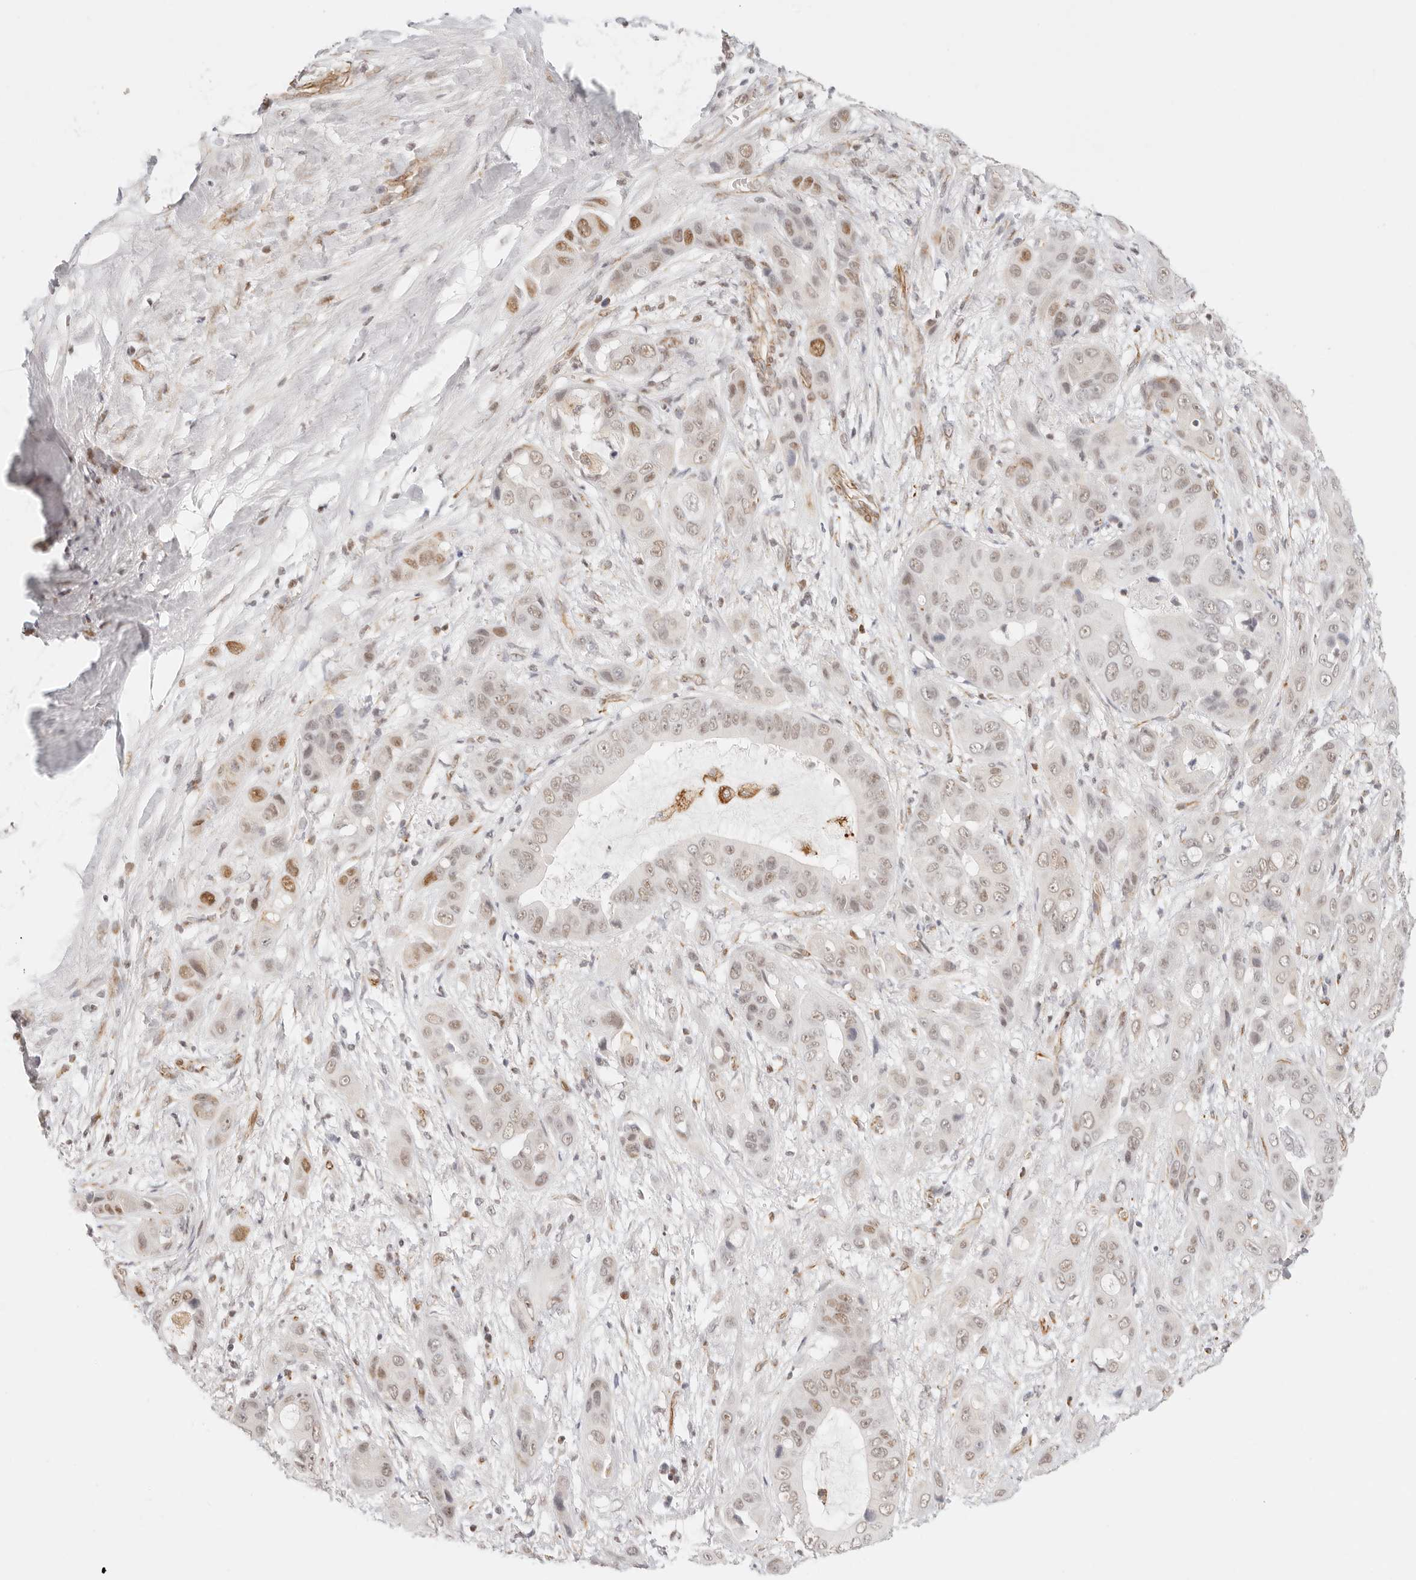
{"staining": {"intensity": "moderate", "quantity": "<25%", "location": "nuclear"}, "tissue": "liver cancer", "cell_type": "Tumor cells", "image_type": "cancer", "snomed": [{"axis": "morphology", "description": "Cholangiocarcinoma"}, {"axis": "topography", "description": "Liver"}], "caption": "Immunohistochemistry staining of cholangiocarcinoma (liver), which exhibits low levels of moderate nuclear positivity in approximately <25% of tumor cells indicating moderate nuclear protein staining. The staining was performed using DAB (brown) for protein detection and nuclei were counterstained in hematoxylin (blue).", "gene": "ZC3H11A", "patient": {"sex": "female", "age": 52}}